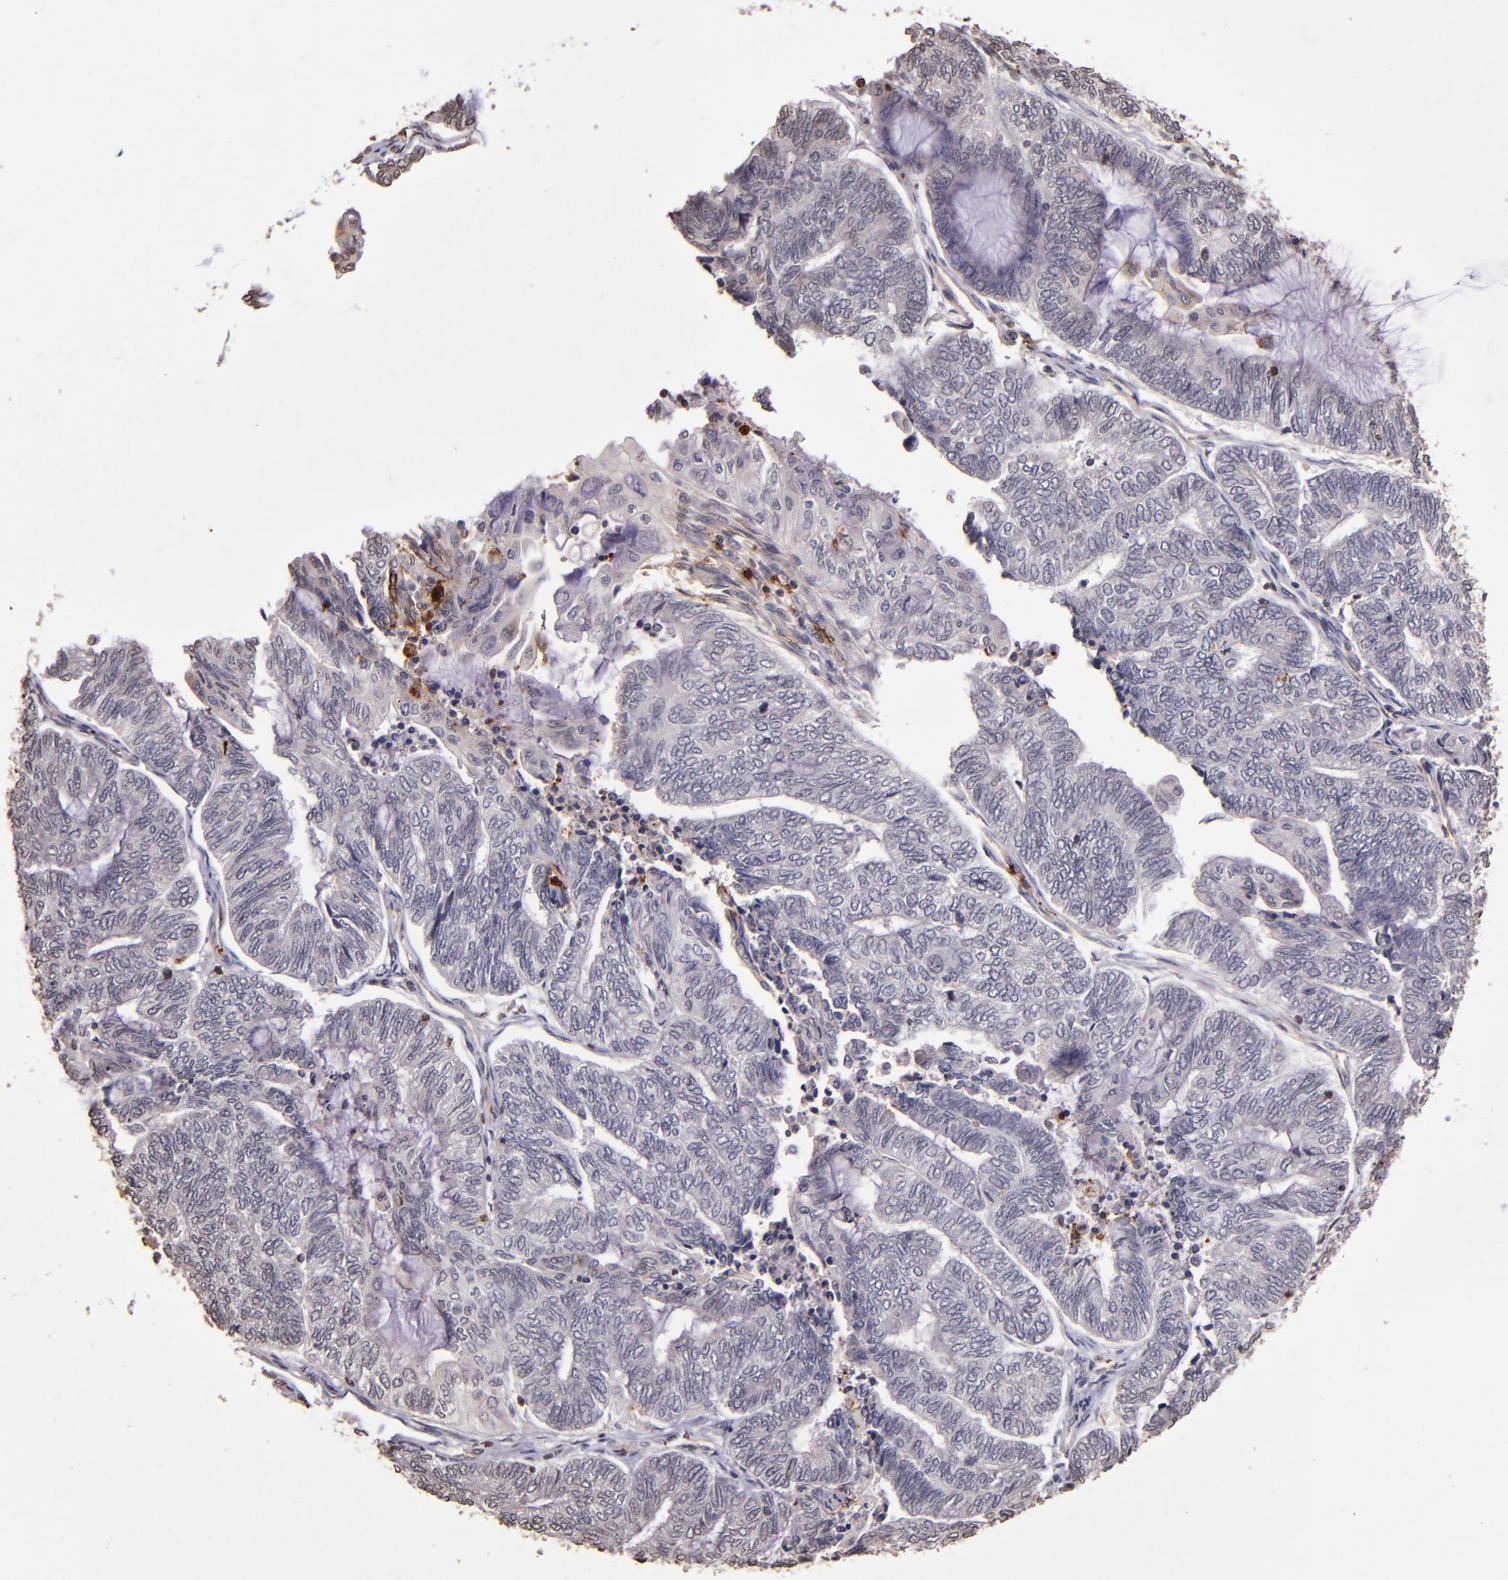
{"staining": {"intensity": "negative", "quantity": "none", "location": "none"}, "tissue": "endometrial cancer", "cell_type": "Tumor cells", "image_type": "cancer", "snomed": [{"axis": "morphology", "description": "Adenocarcinoma, NOS"}, {"axis": "topography", "description": "Uterus"}, {"axis": "topography", "description": "Endometrium"}], "caption": "IHC of human adenocarcinoma (endometrial) exhibits no positivity in tumor cells.", "gene": "SLC2A3", "patient": {"sex": "female", "age": 70}}